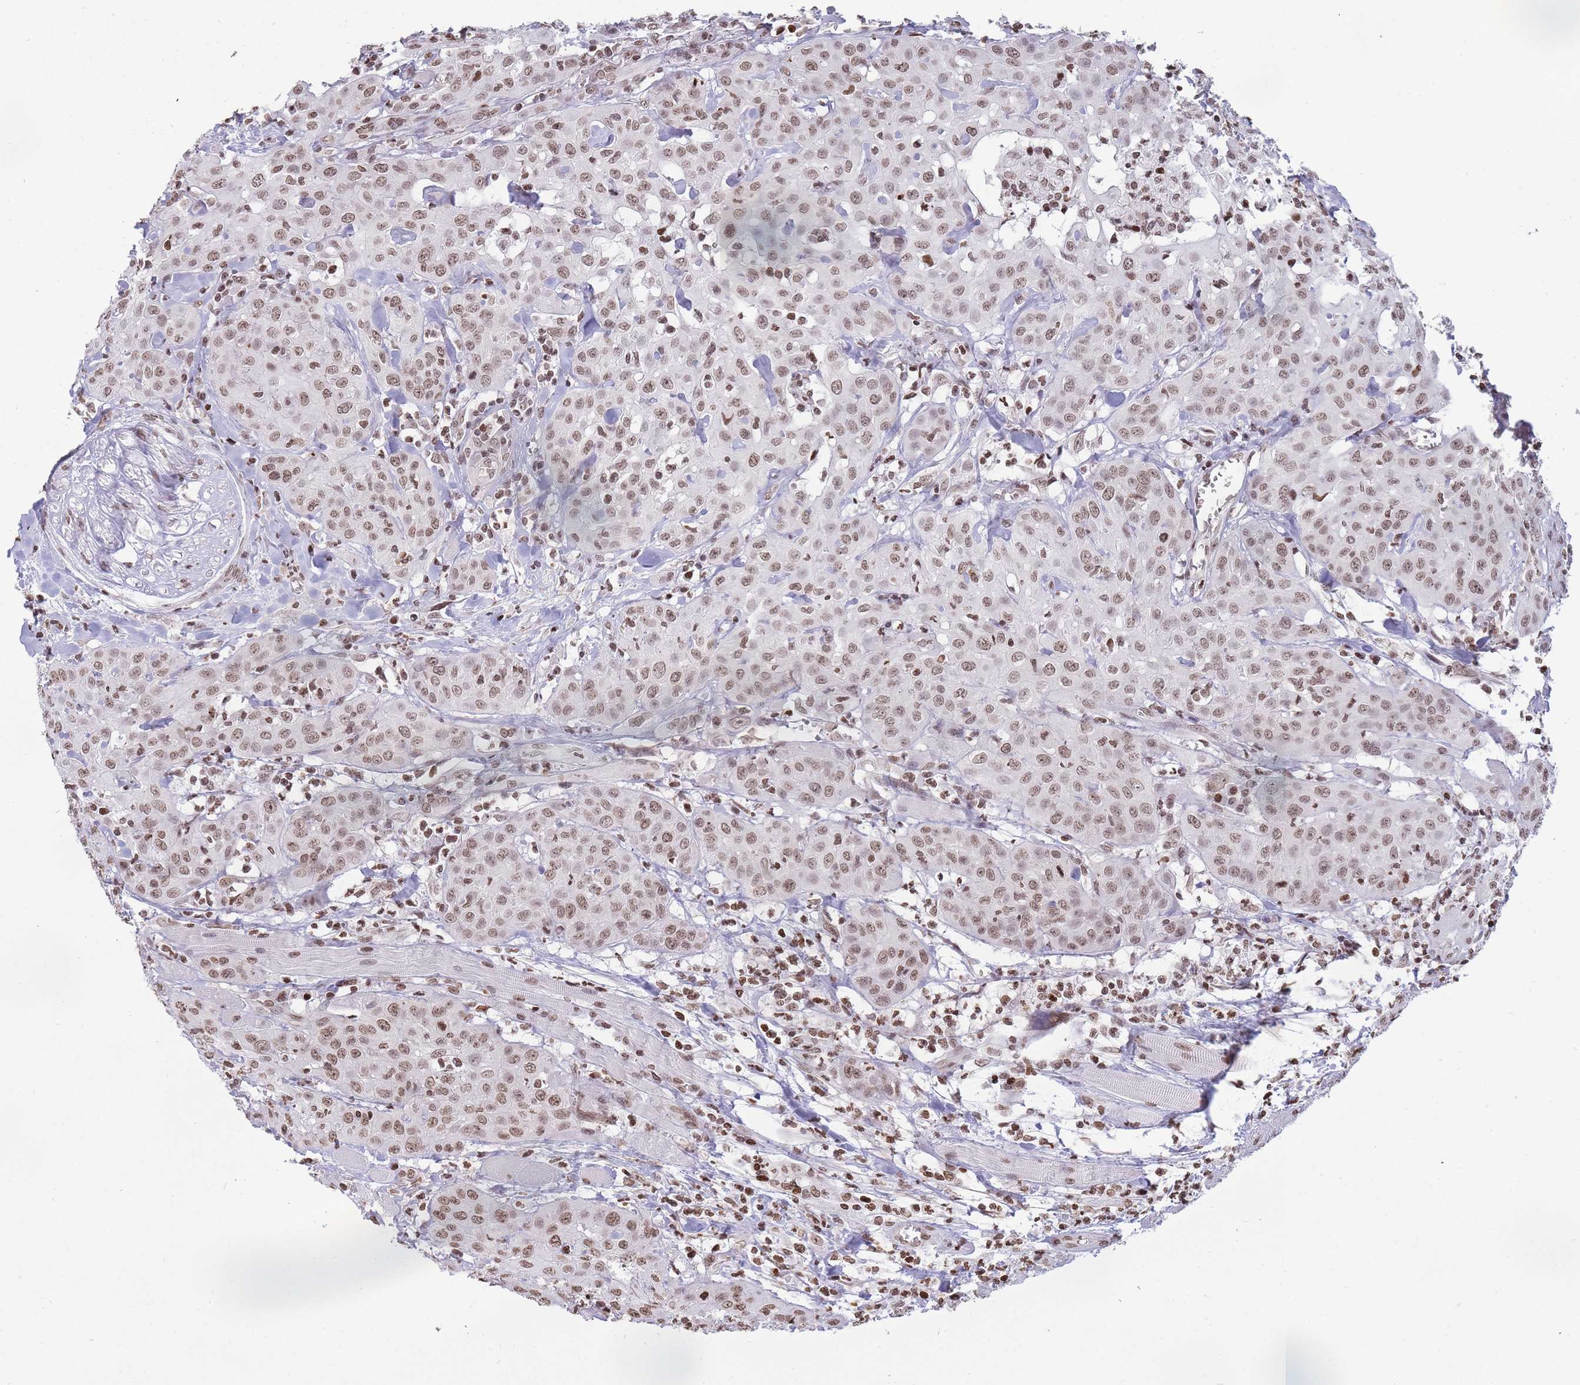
{"staining": {"intensity": "weak", "quantity": ">75%", "location": "nuclear"}, "tissue": "head and neck cancer", "cell_type": "Tumor cells", "image_type": "cancer", "snomed": [{"axis": "morphology", "description": "Squamous cell carcinoma, NOS"}, {"axis": "topography", "description": "Oral tissue"}, {"axis": "topography", "description": "Head-Neck"}], "caption": "About >75% of tumor cells in head and neck cancer reveal weak nuclear protein staining as visualized by brown immunohistochemical staining.", "gene": "SHISAL1", "patient": {"sex": "female", "age": 70}}